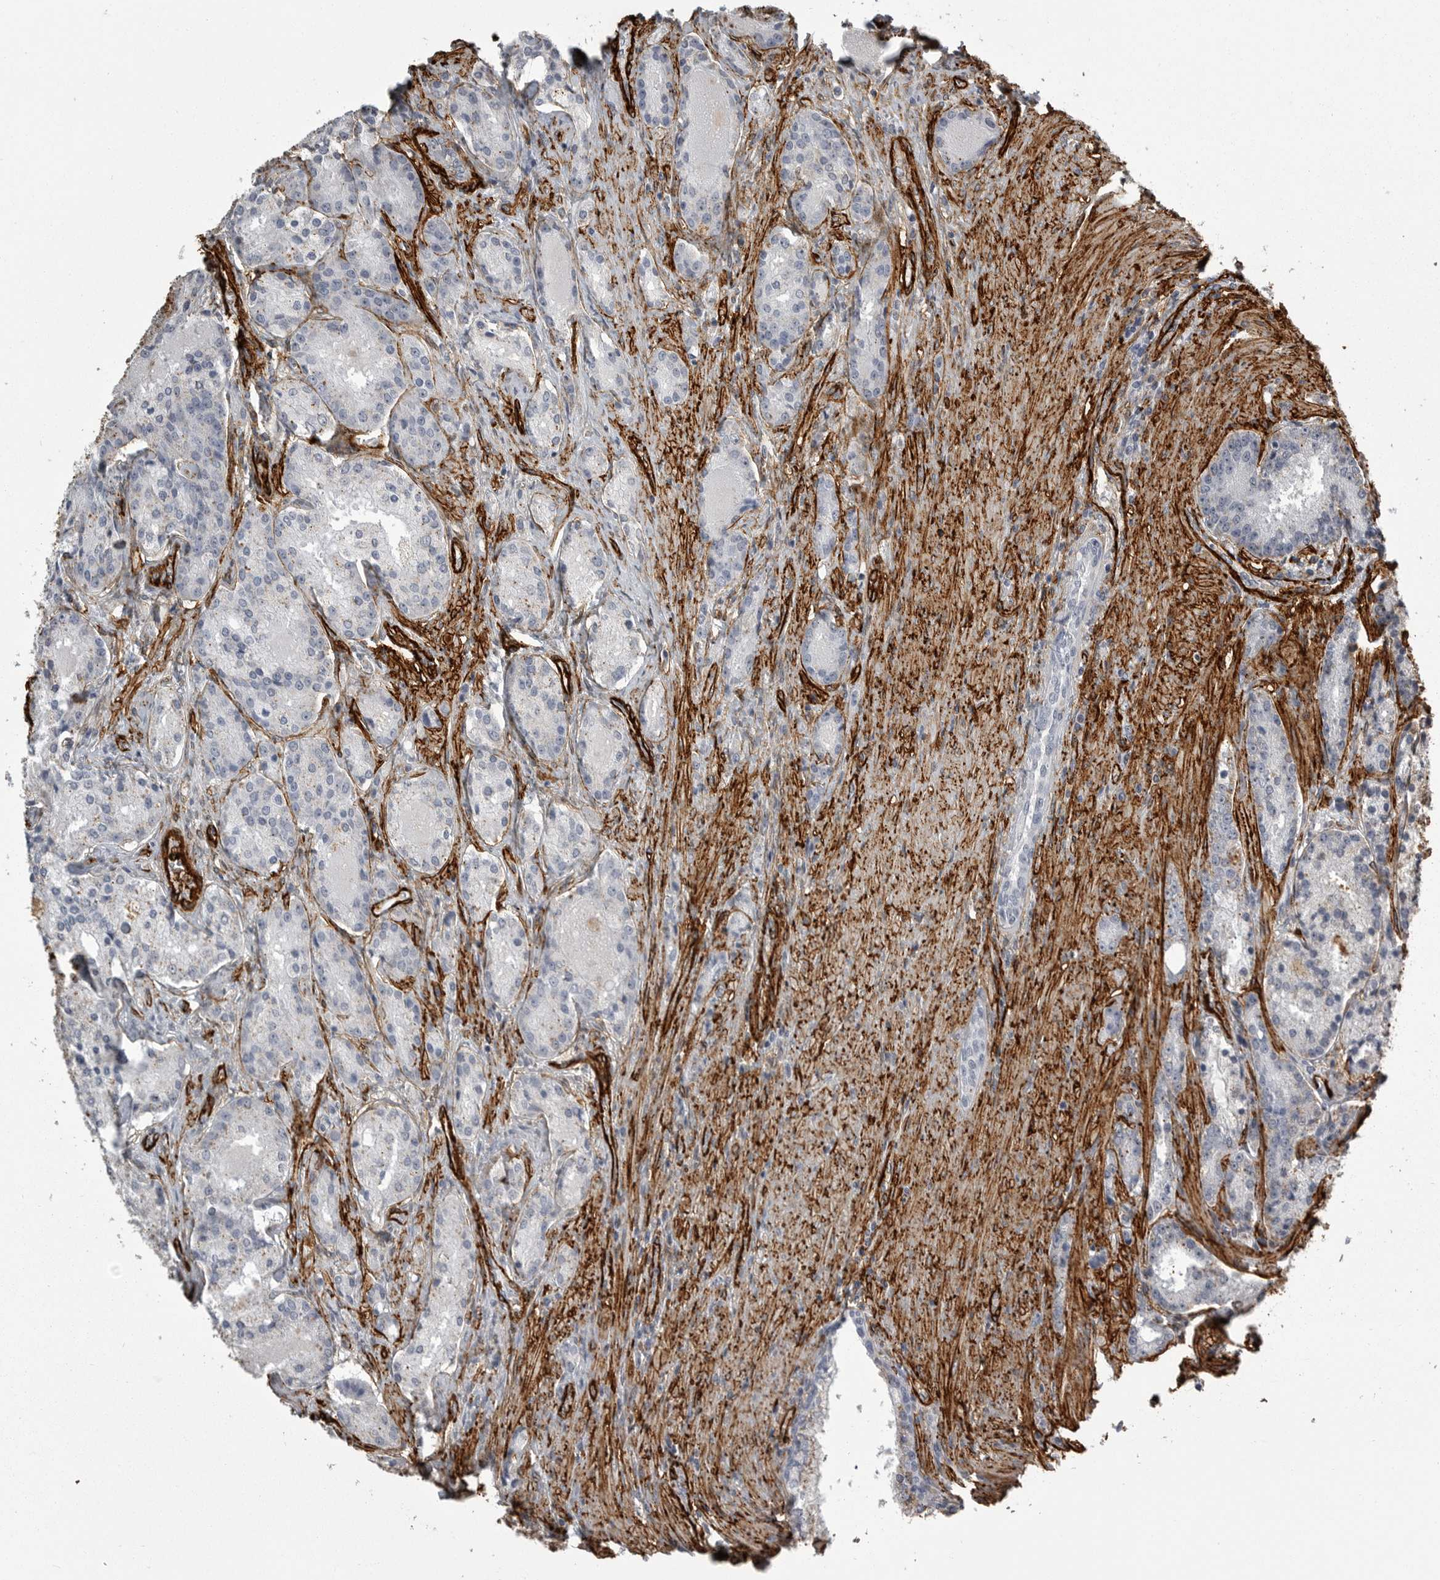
{"staining": {"intensity": "negative", "quantity": "none", "location": "none"}, "tissue": "prostate cancer", "cell_type": "Tumor cells", "image_type": "cancer", "snomed": [{"axis": "morphology", "description": "Adenocarcinoma, High grade"}, {"axis": "topography", "description": "Prostate"}], "caption": "DAB (3,3'-diaminobenzidine) immunohistochemical staining of human prostate cancer (high-grade adenocarcinoma) shows no significant expression in tumor cells.", "gene": "AOC3", "patient": {"sex": "male", "age": 60}}